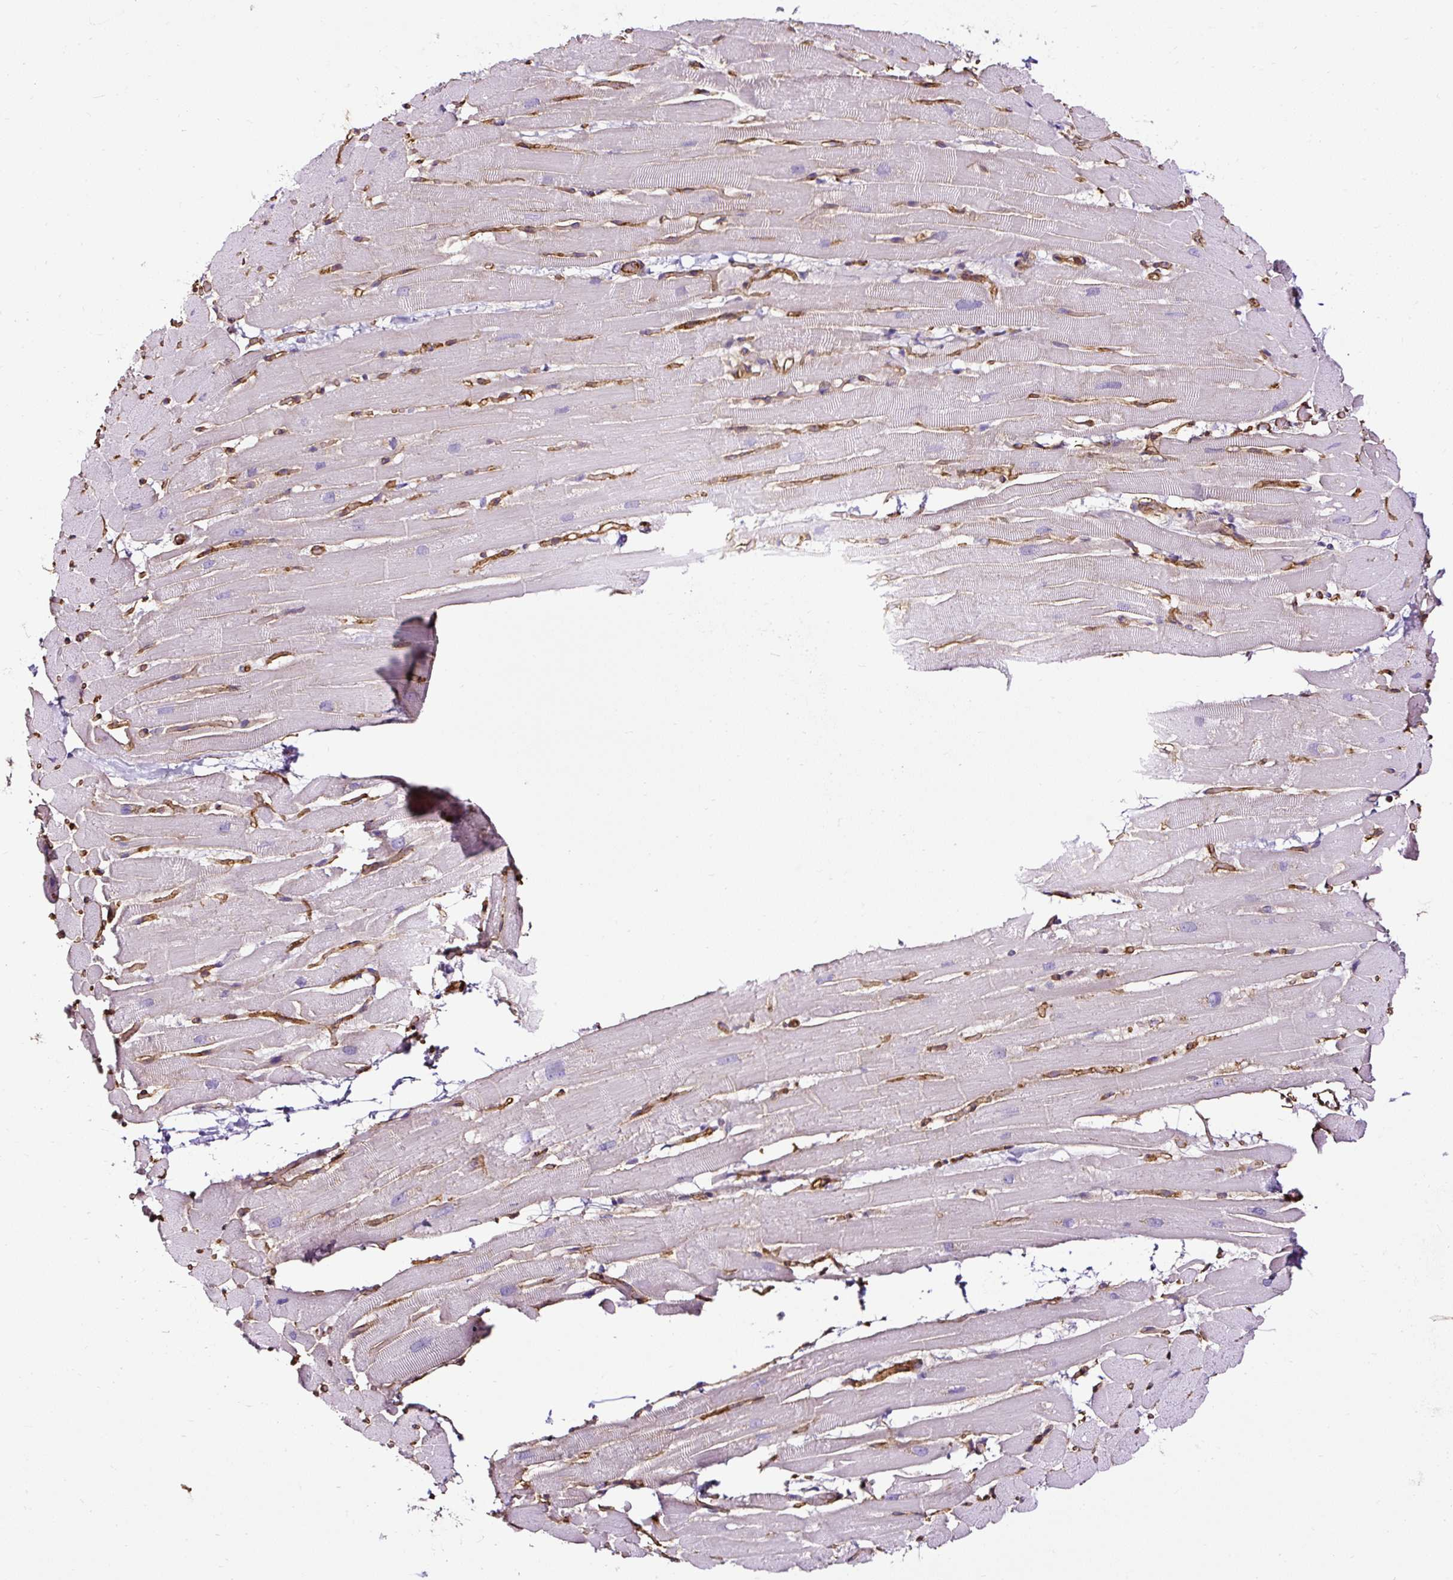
{"staining": {"intensity": "negative", "quantity": "none", "location": "none"}, "tissue": "heart muscle", "cell_type": "Cardiomyocytes", "image_type": "normal", "snomed": [{"axis": "morphology", "description": "Normal tissue, NOS"}, {"axis": "topography", "description": "Heart"}], "caption": "The IHC image has no significant expression in cardiomyocytes of heart muscle.", "gene": "SLC7A8", "patient": {"sex": "male", "age": 37}}